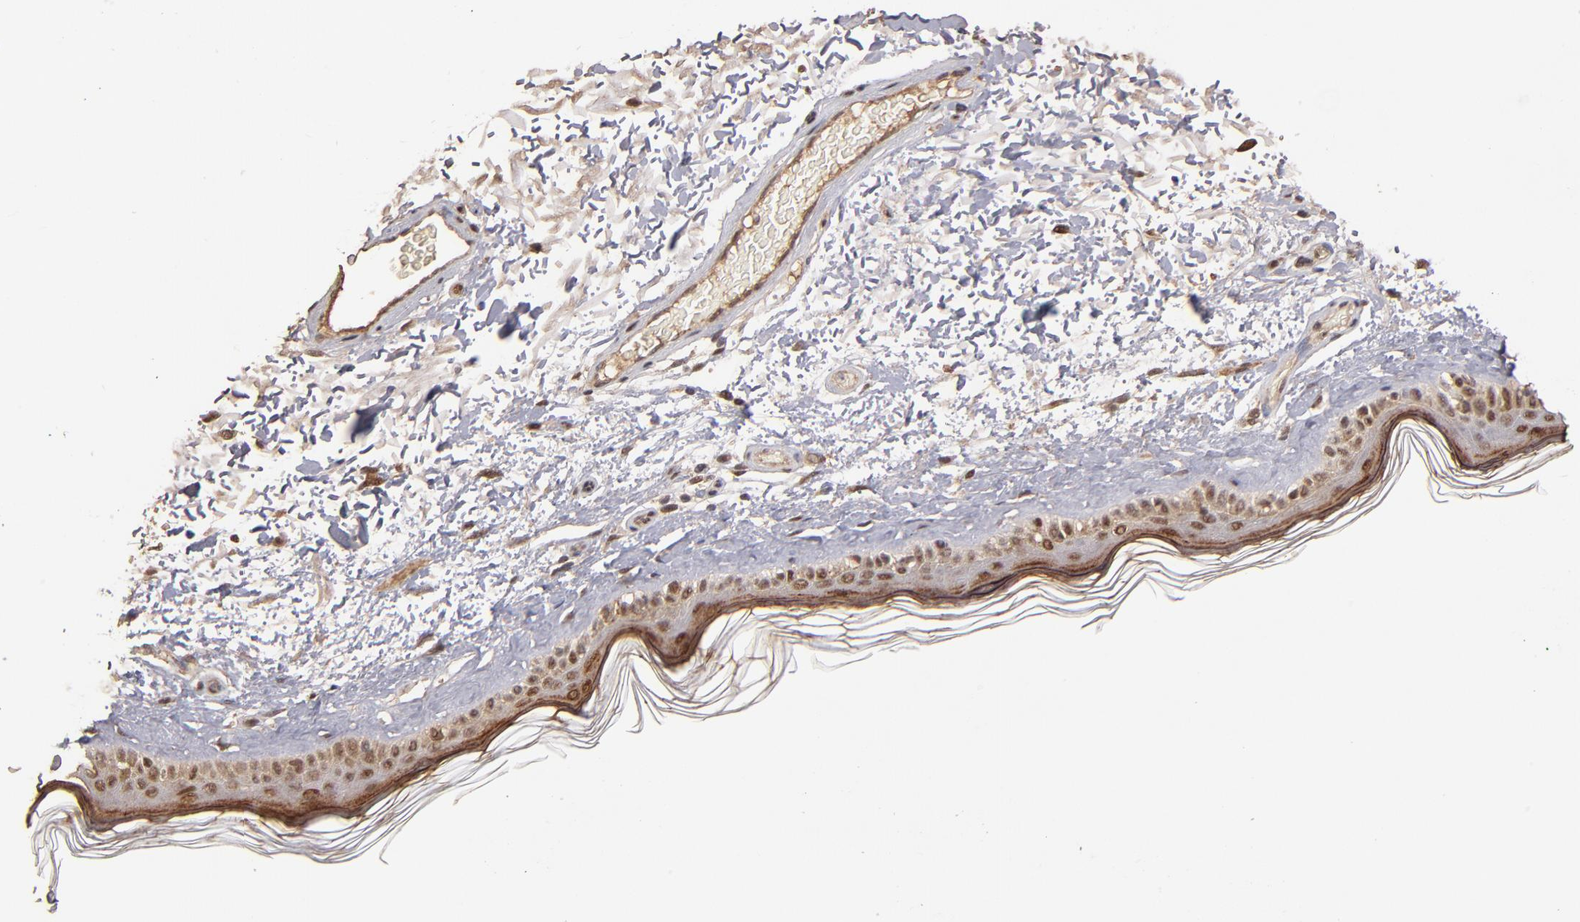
{"staining": {"intensity": "moderate", "quantity": ">75%", "location": "cytoplasmic/membranous,nuclear"}, "tissue": "skin", "cell_type": "Fibroblasts", "image_type": "normal", "snomed": [{"axis": "morphology", "description": "Normal tissue, NOS"}, {"axis": "topography", "description": "Skin"}], "caption": "High-magnification brightfield microscopy of unremarkable skin stained with DAB (3,3'-diaminobenzidine) (brown) and counterstained with hematoxylin (blue). fibroblasts exhibit moderate cytoplasmic/membranous,nuclear staining is identified in about>75% of cells.", "gene": "EAPP", "patient": {"sex": "male", "age": 63}}